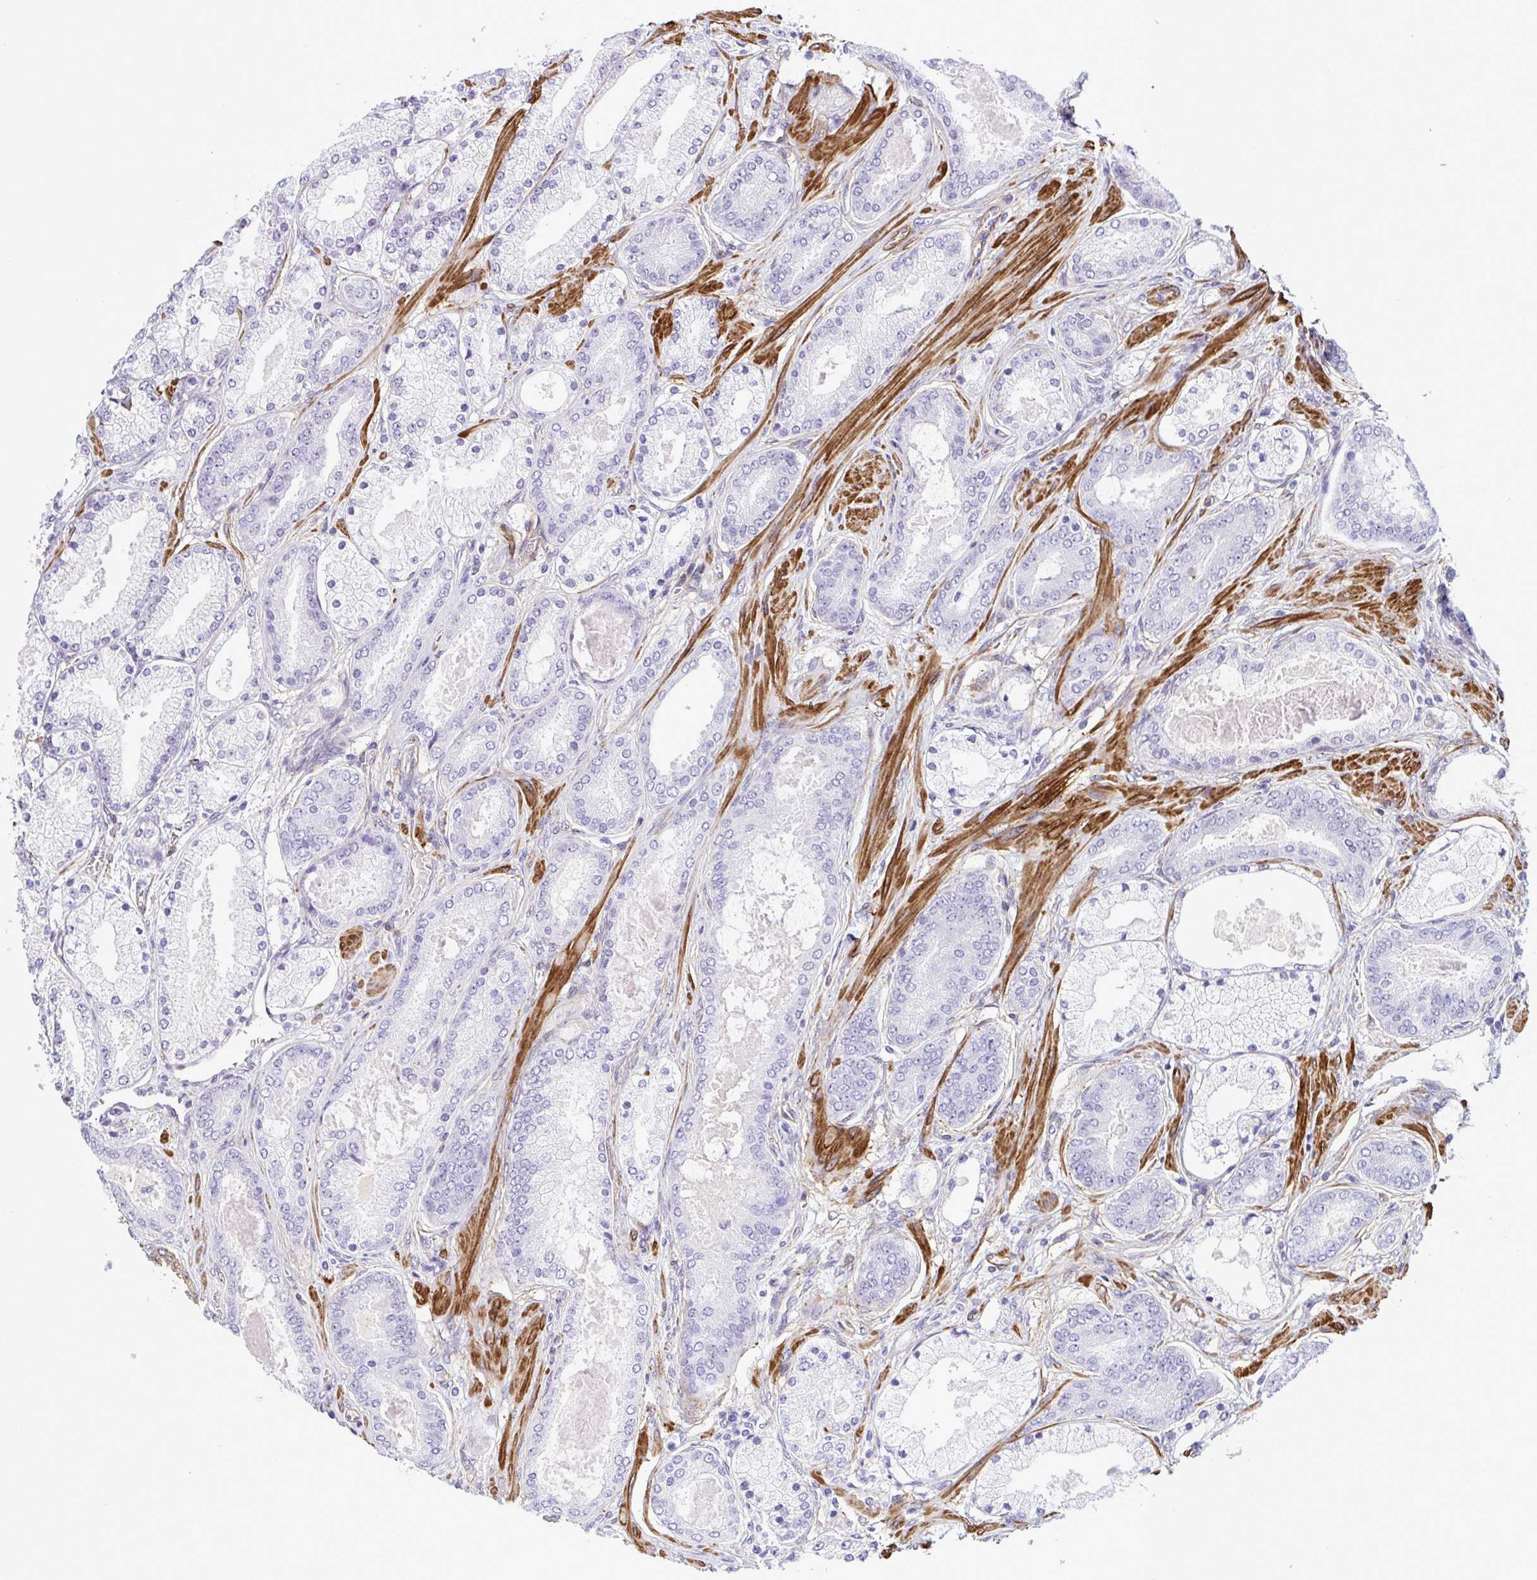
{"staining": {"intensity": "negative", "quantity": "none", "location": "none"}, "tissue": "prostate cancer", "cell_type": "Tumor cells", "image_type": "cancer", "snomed": [{"axis": "morphology", "description": "Adenocarcinoma, High grade"}, {"axis": "topography", "description": "Prostate"}], "caption": "Micrograph shows no significant protein staining in tumor cells of prostate adenocarcinoma (high-grade).", "gene": "SYNPO2L", "patient": {"sex": "male", "age": 63}}